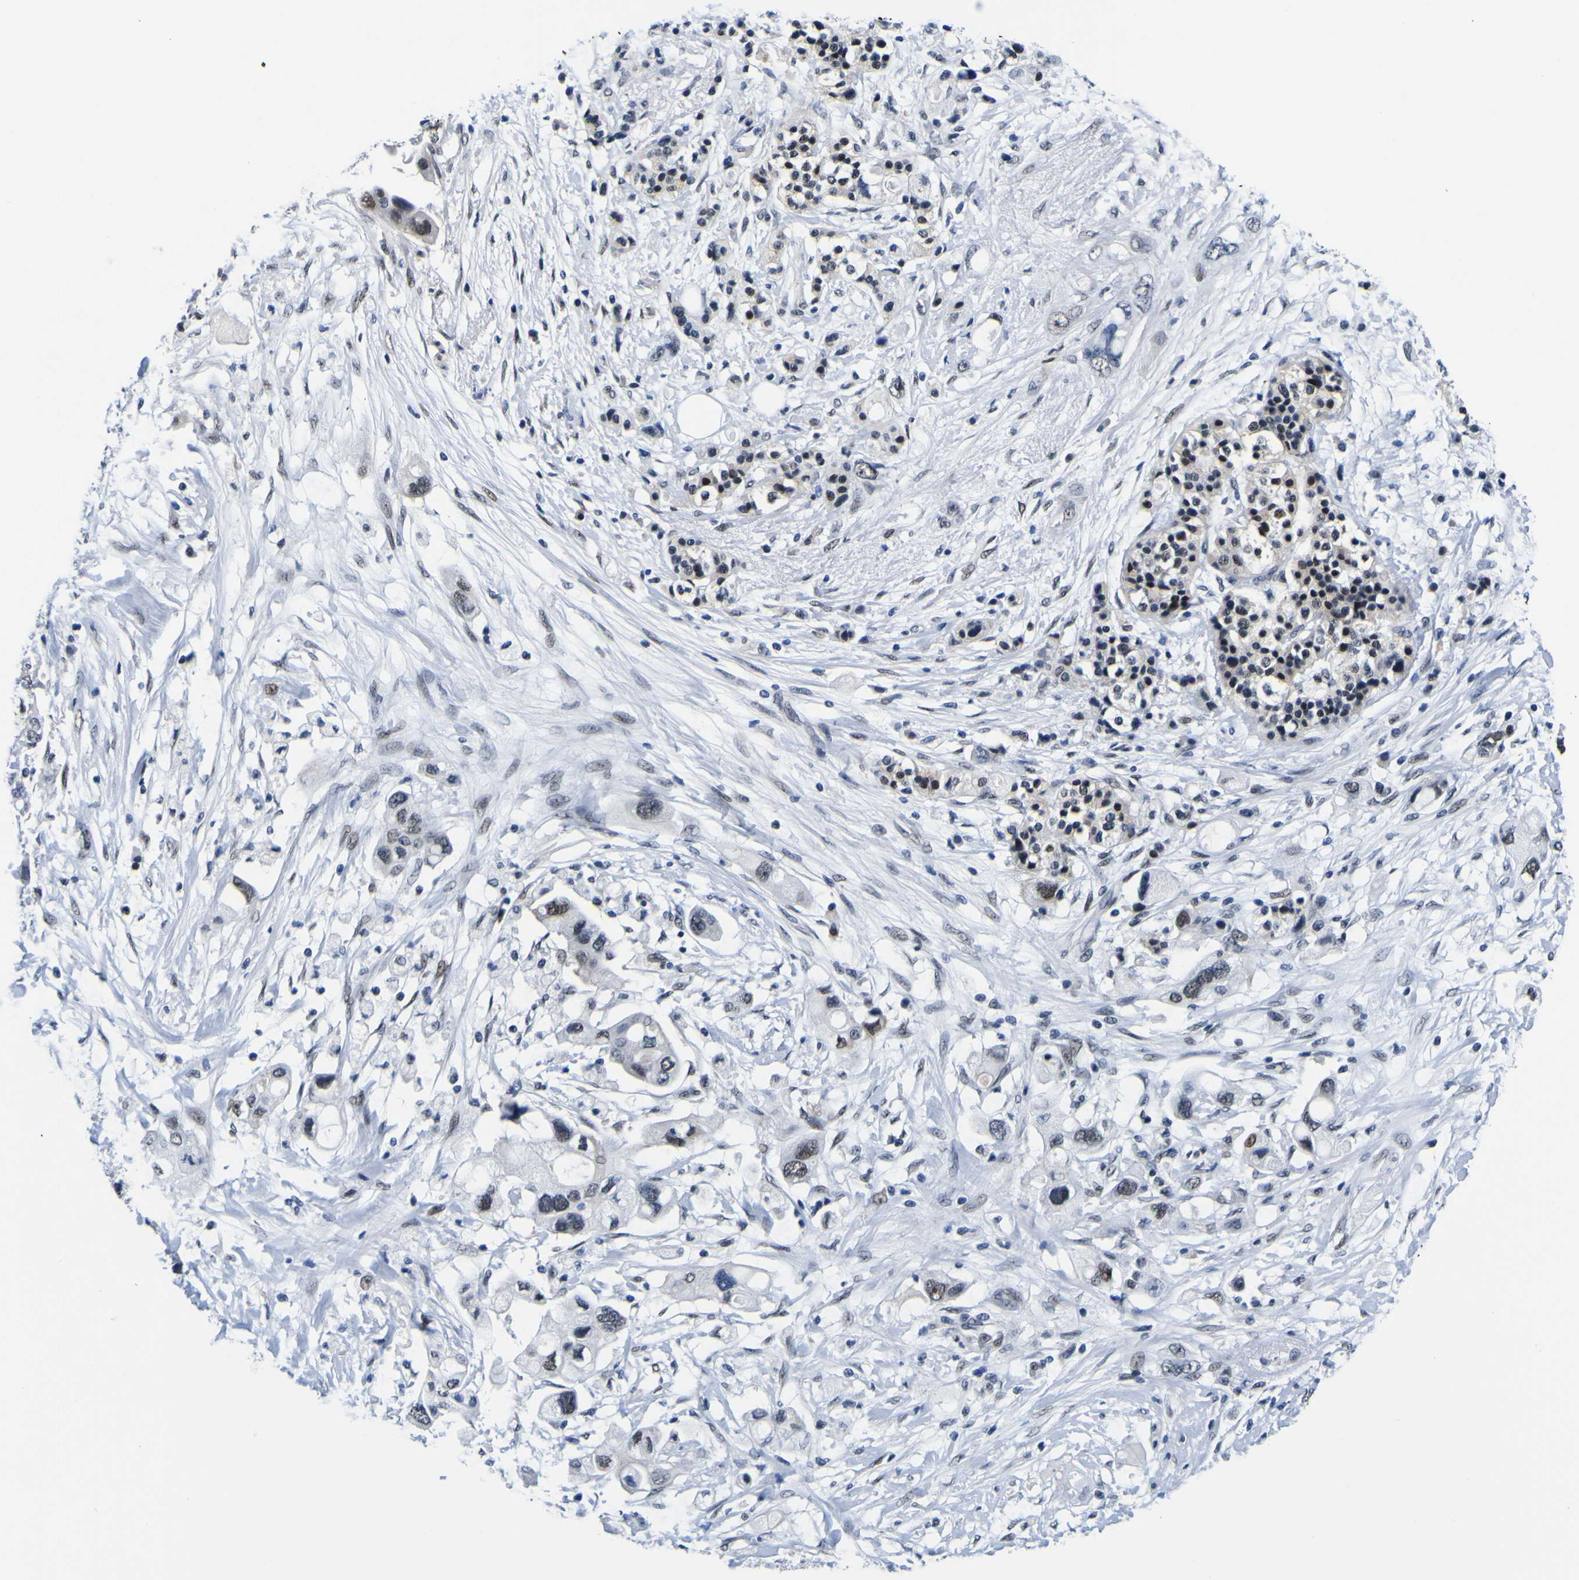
{"staining": {"intensity": "moderate", "quantity": "<25%", "location": "nuclear"}, "tissue": "pancreatic cancer", "cell_type": "Tumor cells", "image_type": "cancer", "snomed": [{"axis": "morphology", "description": "Adenocarcinoma, NOS"}, {"axis": "topography", "description": "Pancreas"}], "caption": "The image exhibits staining of pancreatic cancer, revealing moderate nuclear protein staining (brown color) within tumor cells.", "gene": "CUL4B", "patient": {"sex": "female", "age": 56}}